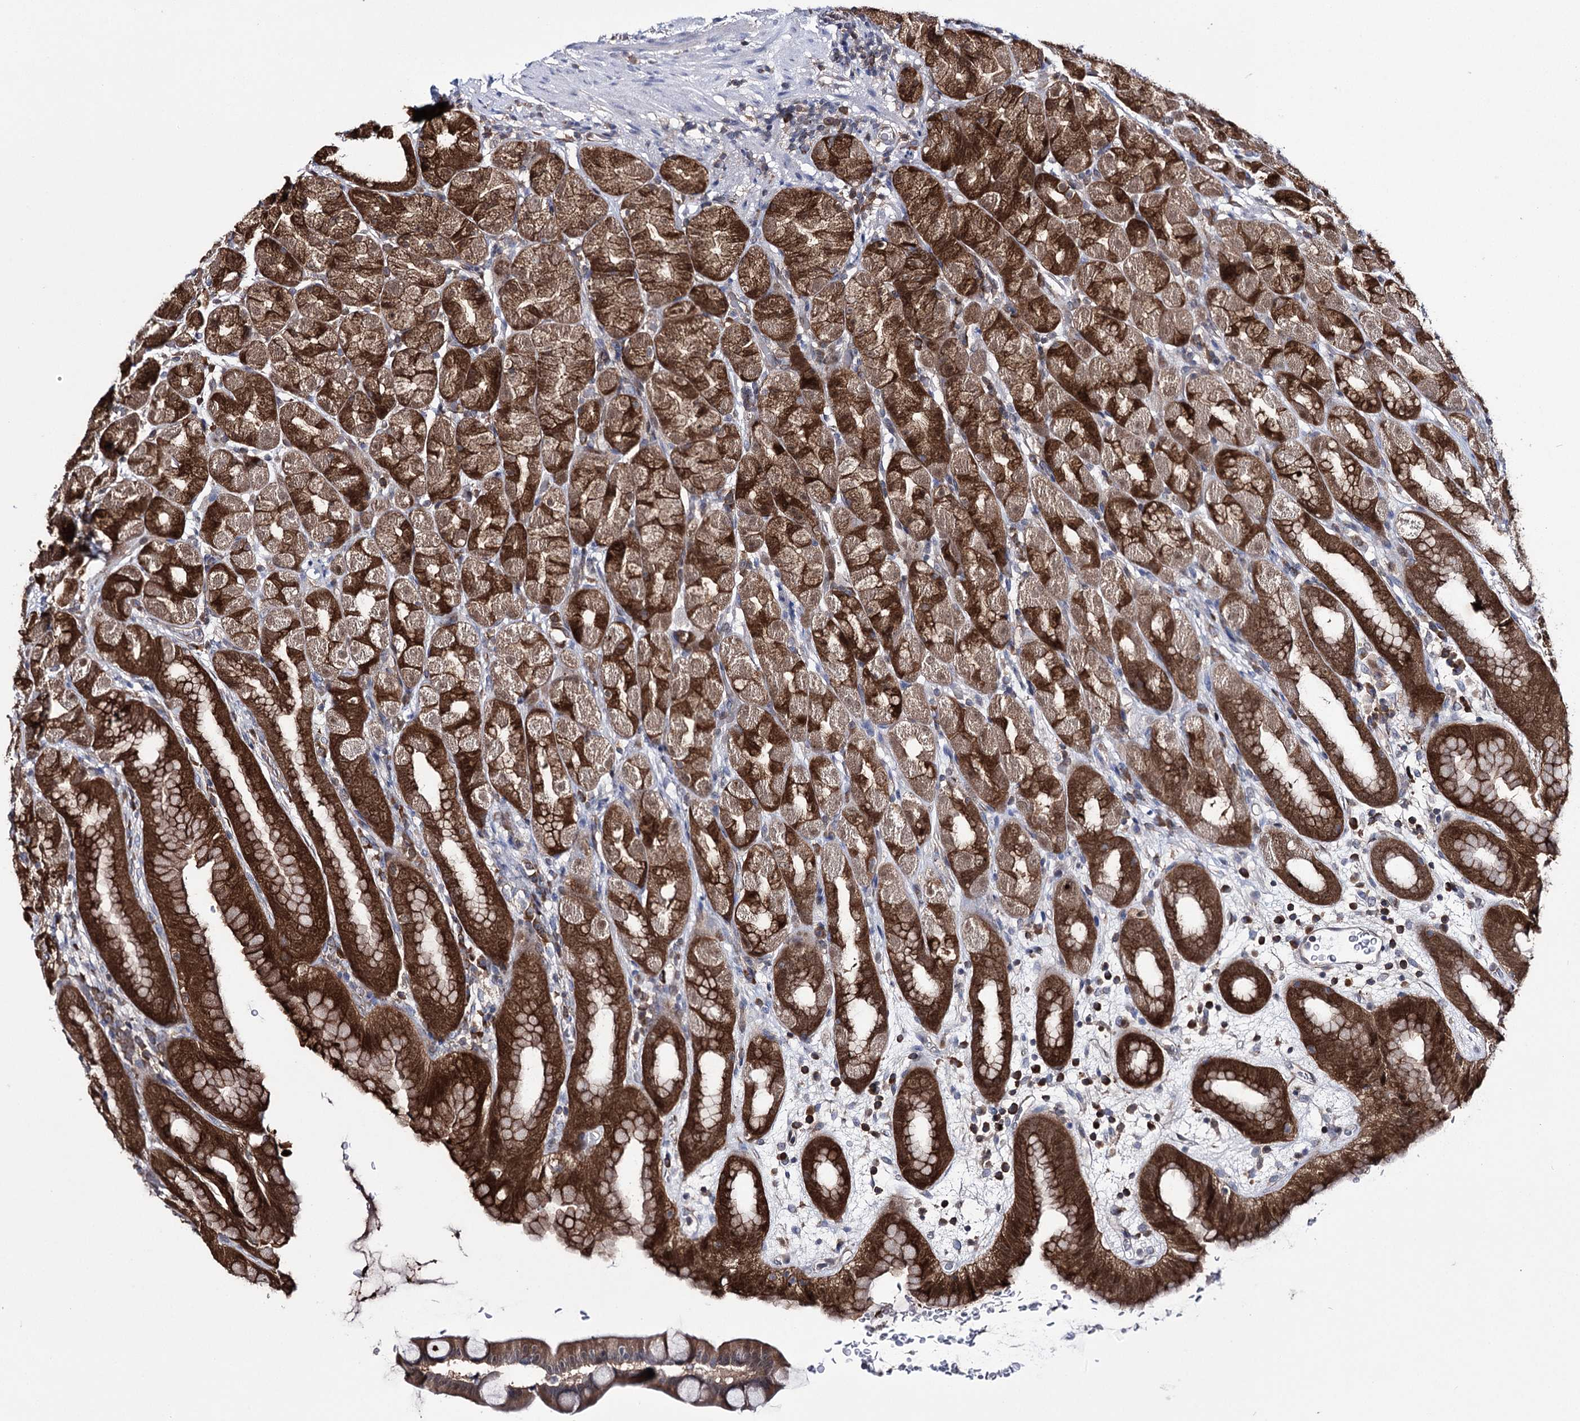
{"staining": {"intensity": "strong", "quantity": ">75%", "location": "cytoplasmic/membranous,nuclear"}, "tissue": "stomach", "cell_type": "Glandular cells", "image_type": "normal", "snomed": [{"axis": "morphology", "description": "Normal tissue, NOS"}, {"axis": "topography", "description": "Stomach, upper"}], "caption": "About >75% of glandular cells in benign stomach reveal strong cytoplasmic/membranous,nuclear protein staining as visualized by brown immunohistochemical staining.", "gene": "PTER", "patient": {"sex": "male", "age": 68}}